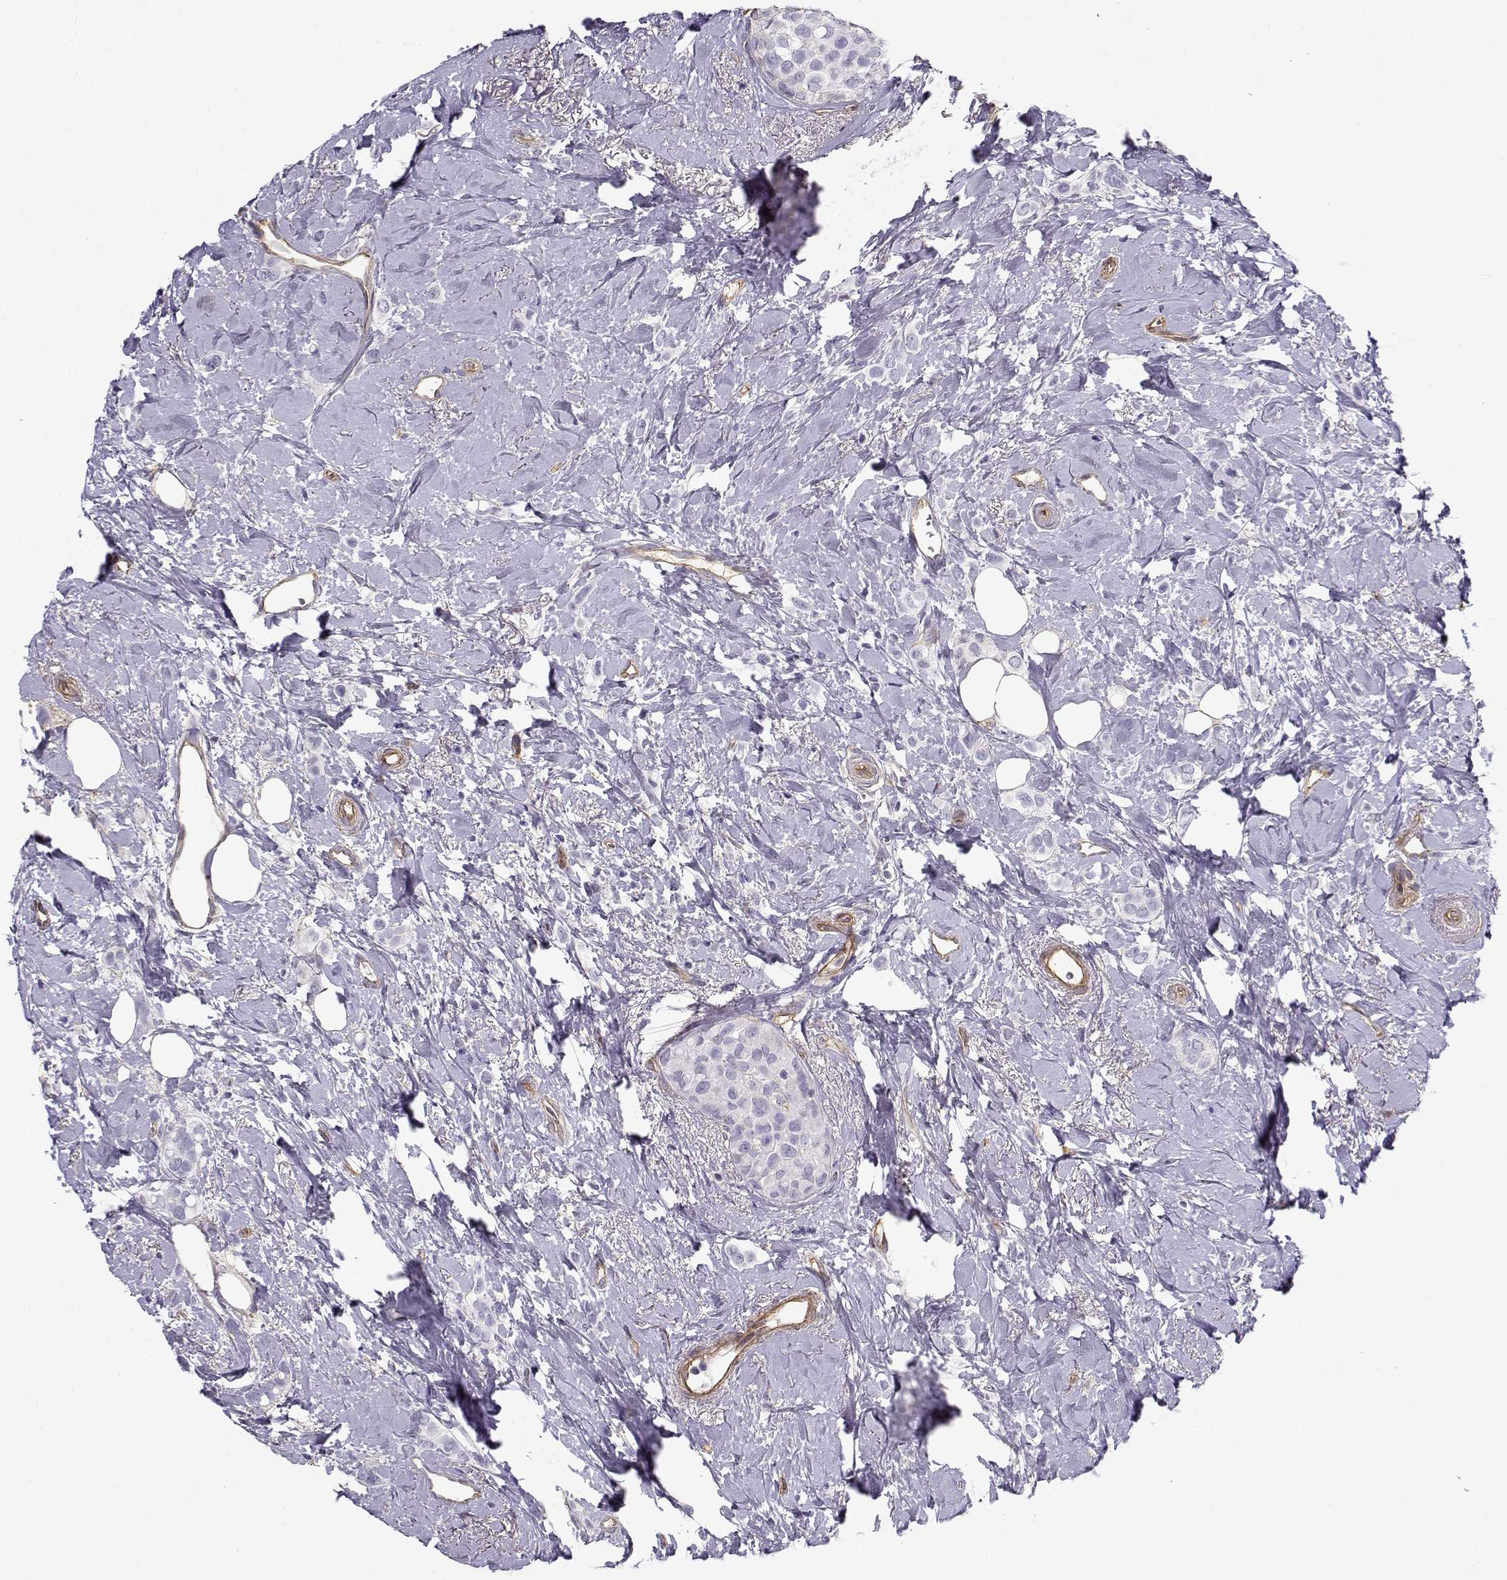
{"staining": {"intensity": "negative", "quantity": "none", "location": "none"}, "tissue": "breast cancer", "cell_type": "Tumor cells", "image_type": "cancer", "snomed": [{"axis": "morphology", "description": "Lobular carcinoma"}, {"axis": "topography", "description": "Breast"}], "caption": "Breast cancer (lobular carcinoma) was stained to show a protein in brown. There is no significant staining in tumor cells.", "gene": "MYO1A", "patient": {"sex": "female", "age": 66}}